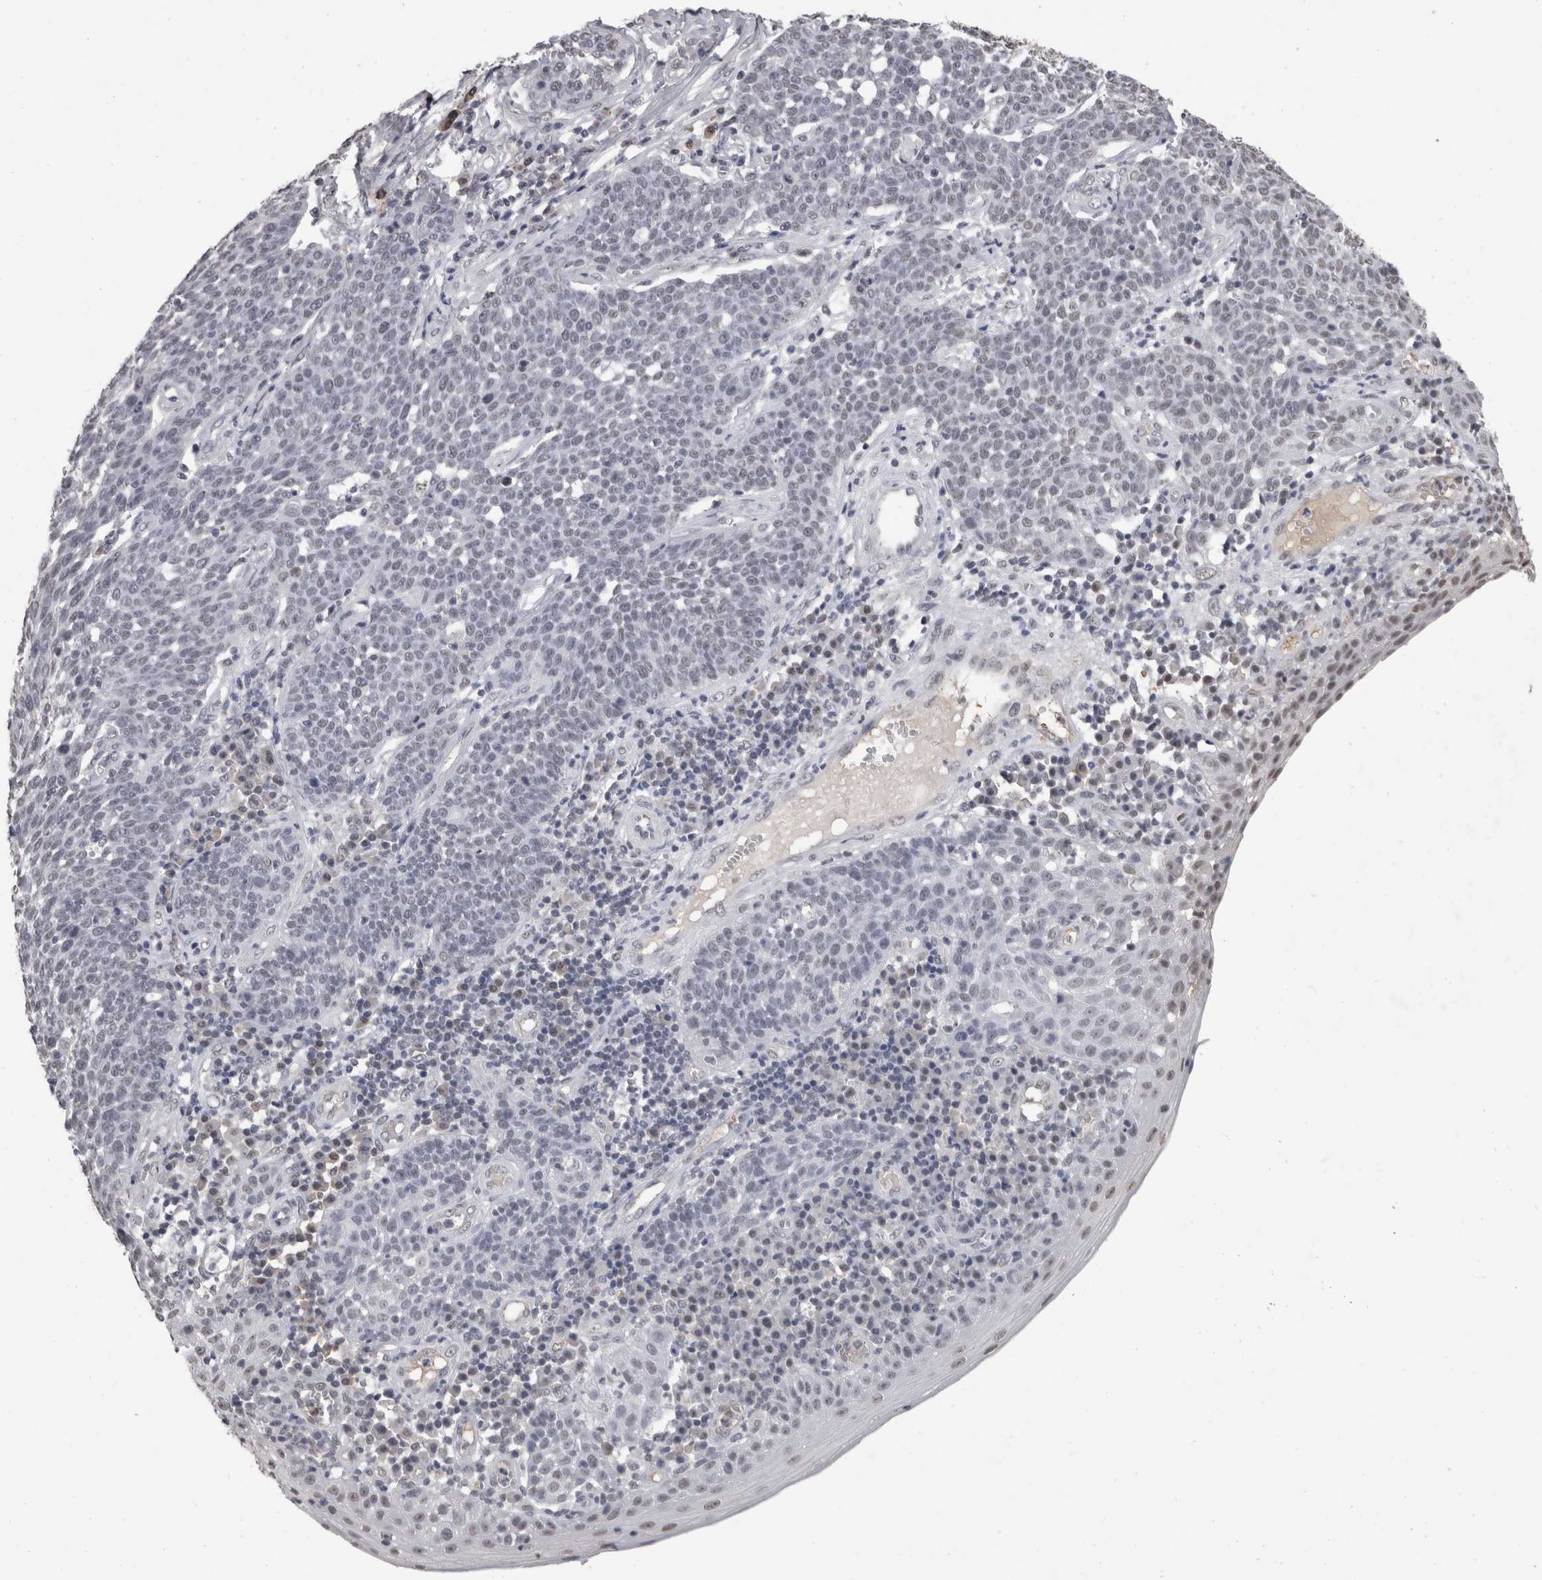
{"staining": {"intensity": "weak", "quantity": "<25%", "location": "nuclear"}, "tissue": "cervical cancer", "cell_type": "Tumor cells", "image_type": "cancer", "snomed": [{"axis": "morphology", "description": "Squamous cell carcinoma, NOS"}, {"axis": "topography", "description": "Cervix"}], "caption": "Immunohistochemistry photomicrograph of cervical cancer stained for a protein (brown), which displays no expression in tumor cells.", "gene": "DDX17", "patient": {"sex": "female", "age": 34}}